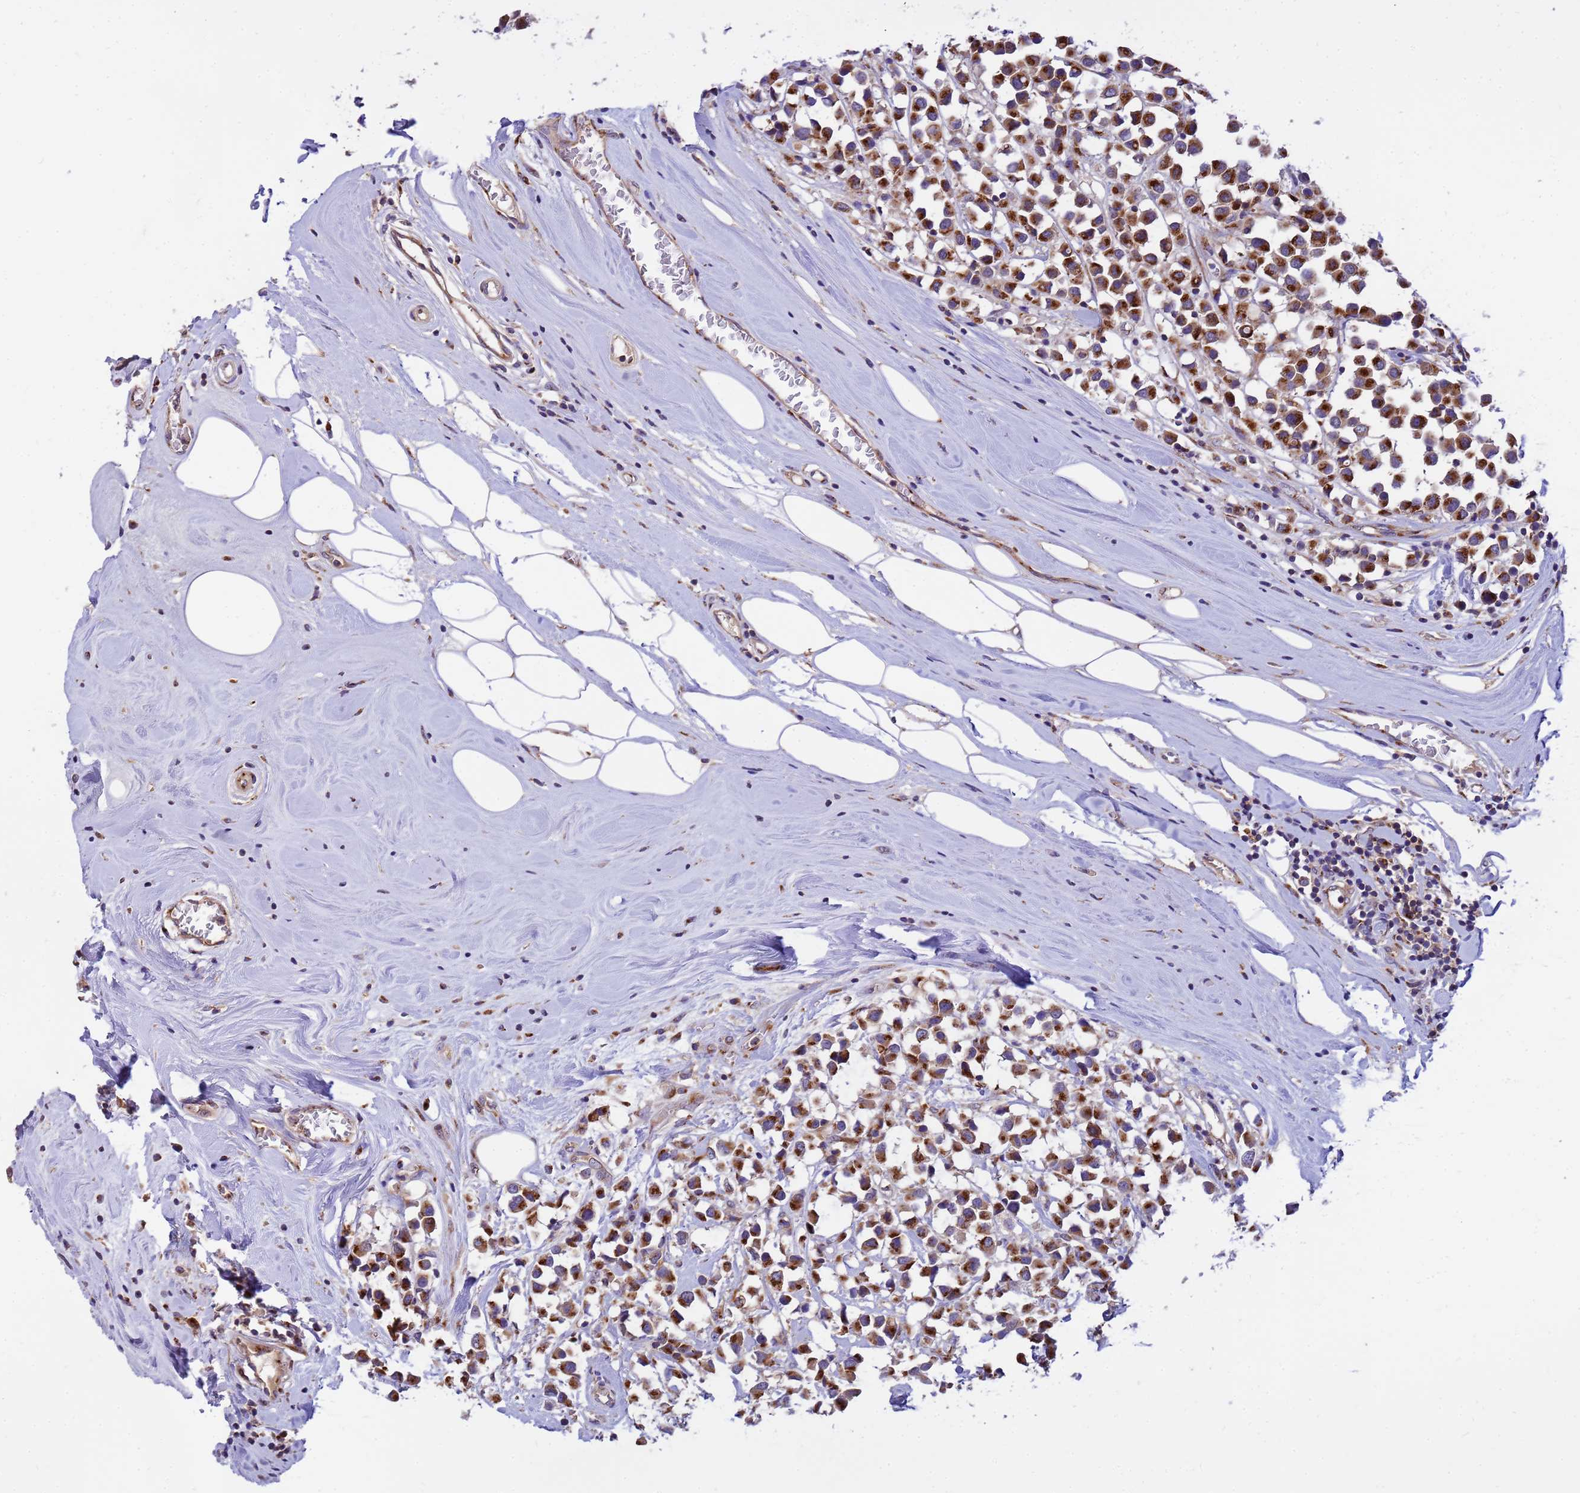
{"staining": {"intensity": "strong", "quantity": ">75%", "location": "cytoplasmic/membranous"}, "tissue": "breast cancer", "cell_type": "Tumor cells", "image_type": "cancer", "snomed": [{"axis": "morphology", "description": "Duct carcinoma"}, {"axis": "topography", "description": "Breast"}], "caption": "Brown immunohistochemical staining in human breast cancer reveals strong cytoplasmic/membranous expression in approximately >75% of tumor cells. (brown staining indicates protein expression, while blue staining denotes nuclei).", "gene": "HPS3", "patient": {"sex": "female", "age": 61}}